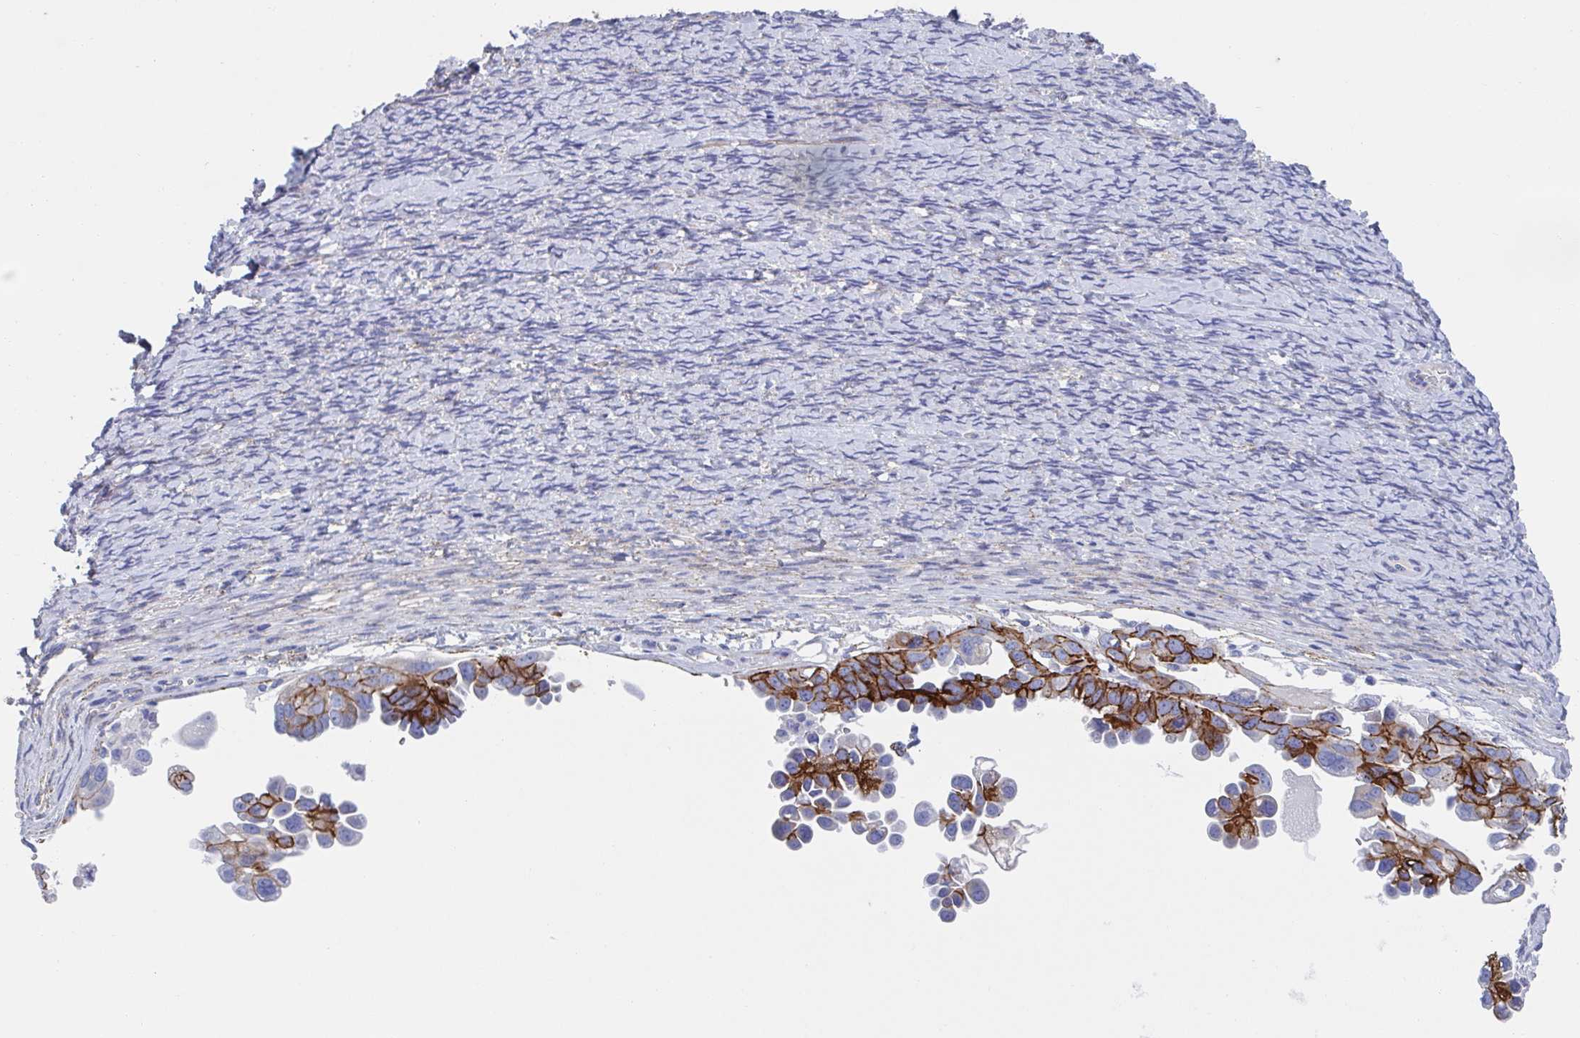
{"staining": {"intensity": "strong", "quantity": "25%-75%", "location": "cytoplasmic/membranous"}, "tissue": "ovarian cancer", "cell_type": "Tumor cells", "image_type": "cancer", "snomed": [{"axis": "morphology", "description": "Cystadenocarcinoma, serous, NOS"}, {"axis": "topography", "description": "Ovary"}], "caption": "Serous cystadenocarcinoma (ovarian) tissue exhibits strong cytoplasmic/membranous positivity in about 25%-75% of tumor cells, visualized by immunohistochemistry.", "gene": "CDH2", "patient": {"sex": "female", "age": 53}}